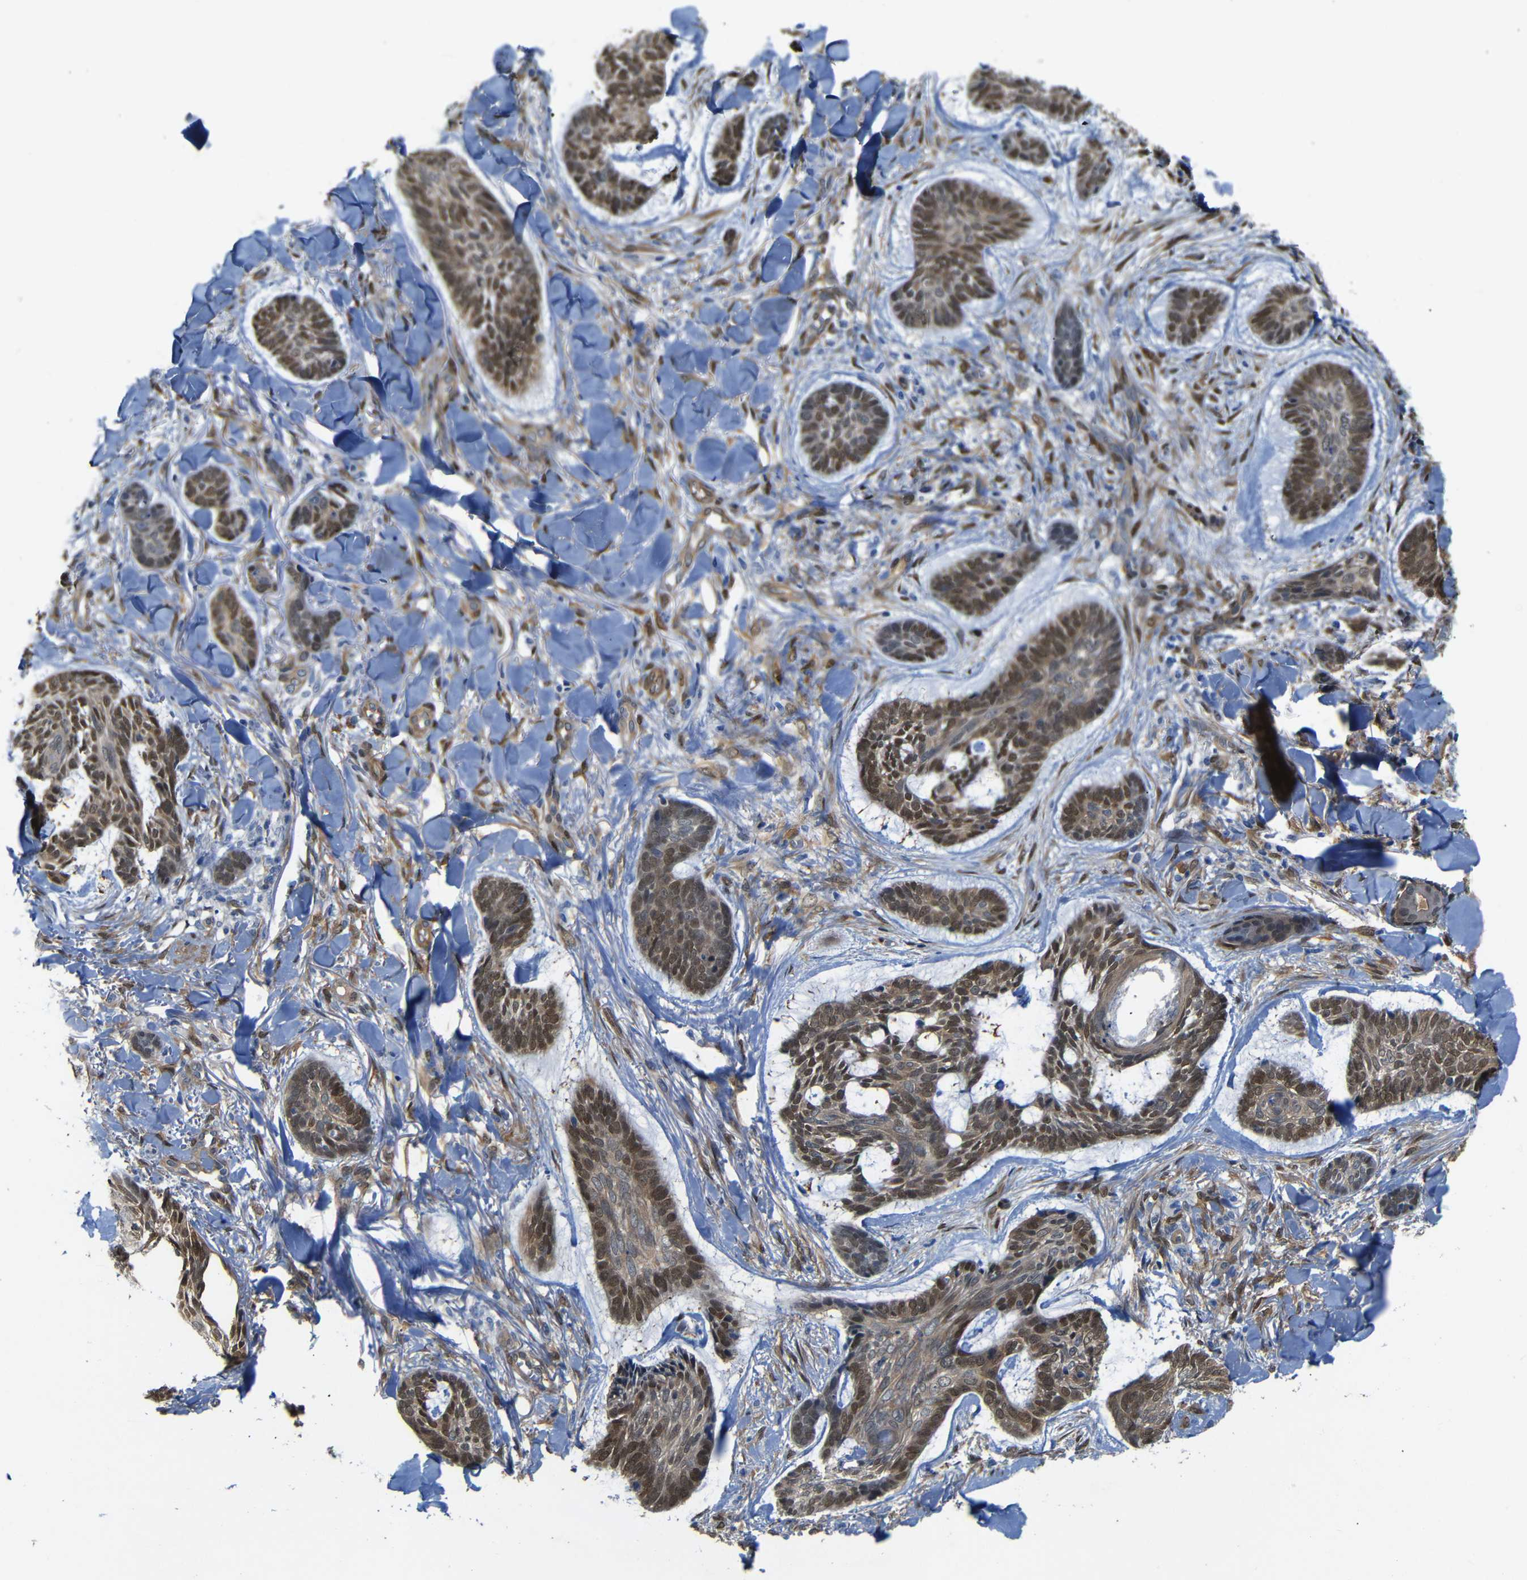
{"staining": {"intensity": "moderate", "quantity": ">75%", "location": "cytoplasmic/membranous,nuclear"}, "tissue": "skin cancer", "cell_type": "Tumor cells", "image_type": "cancer", "snomed": [{"axis": "morphology", "description": "Basal cell carcinoma"}, {"axis": "topography", "description": "Skin"}], "caption": "Human basal cell carcinoma (skin) stained for a protein (brown) reveals moderate cytoplasmic/membranous and nuclear positive staining in approximately >75% of tumor cells.", "gene": "YAP1", "patient": {"sex": "male", "age": 43}}